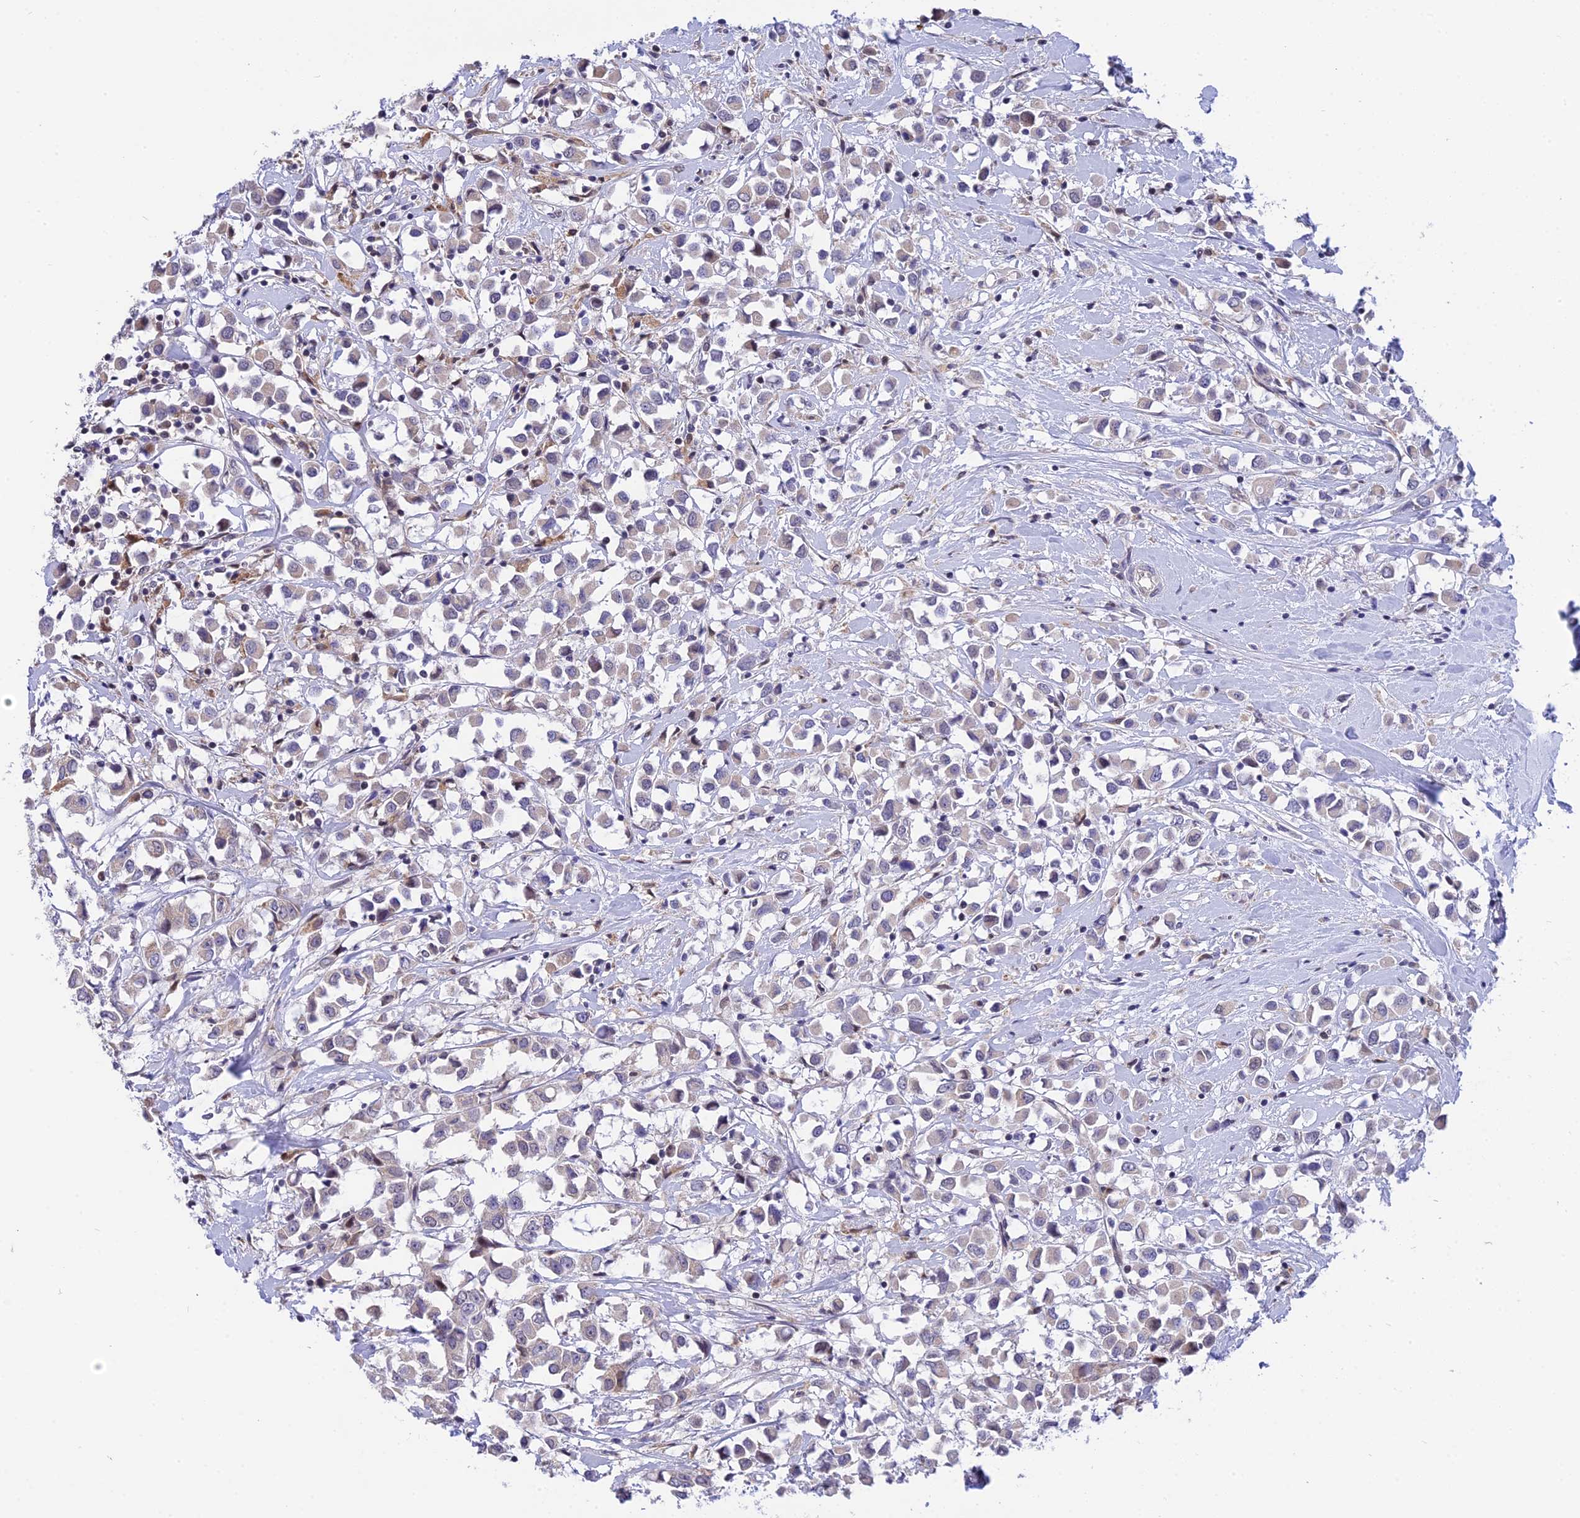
{"staining": {"intensity": "negative", "quantity": "none", "location": "none"}, "tissue": "breast cancer", "cell_type": "Tumor cells", "image_type": "cancer", "snomed": [{"axis": "morphology", "description": "Duct carcinoma"}, {"axis": "topography", "description": "Breast"}], "caption": "High magnification brightfield microscopy of breast cancer (invasive ductal carcinoma) stained with DAB (brown) and counterstained with hematoxylin (blue): tumor cells show no significant expression.", "gene": "KCTD14", "patient": {"sex": "female", "age": 61}}